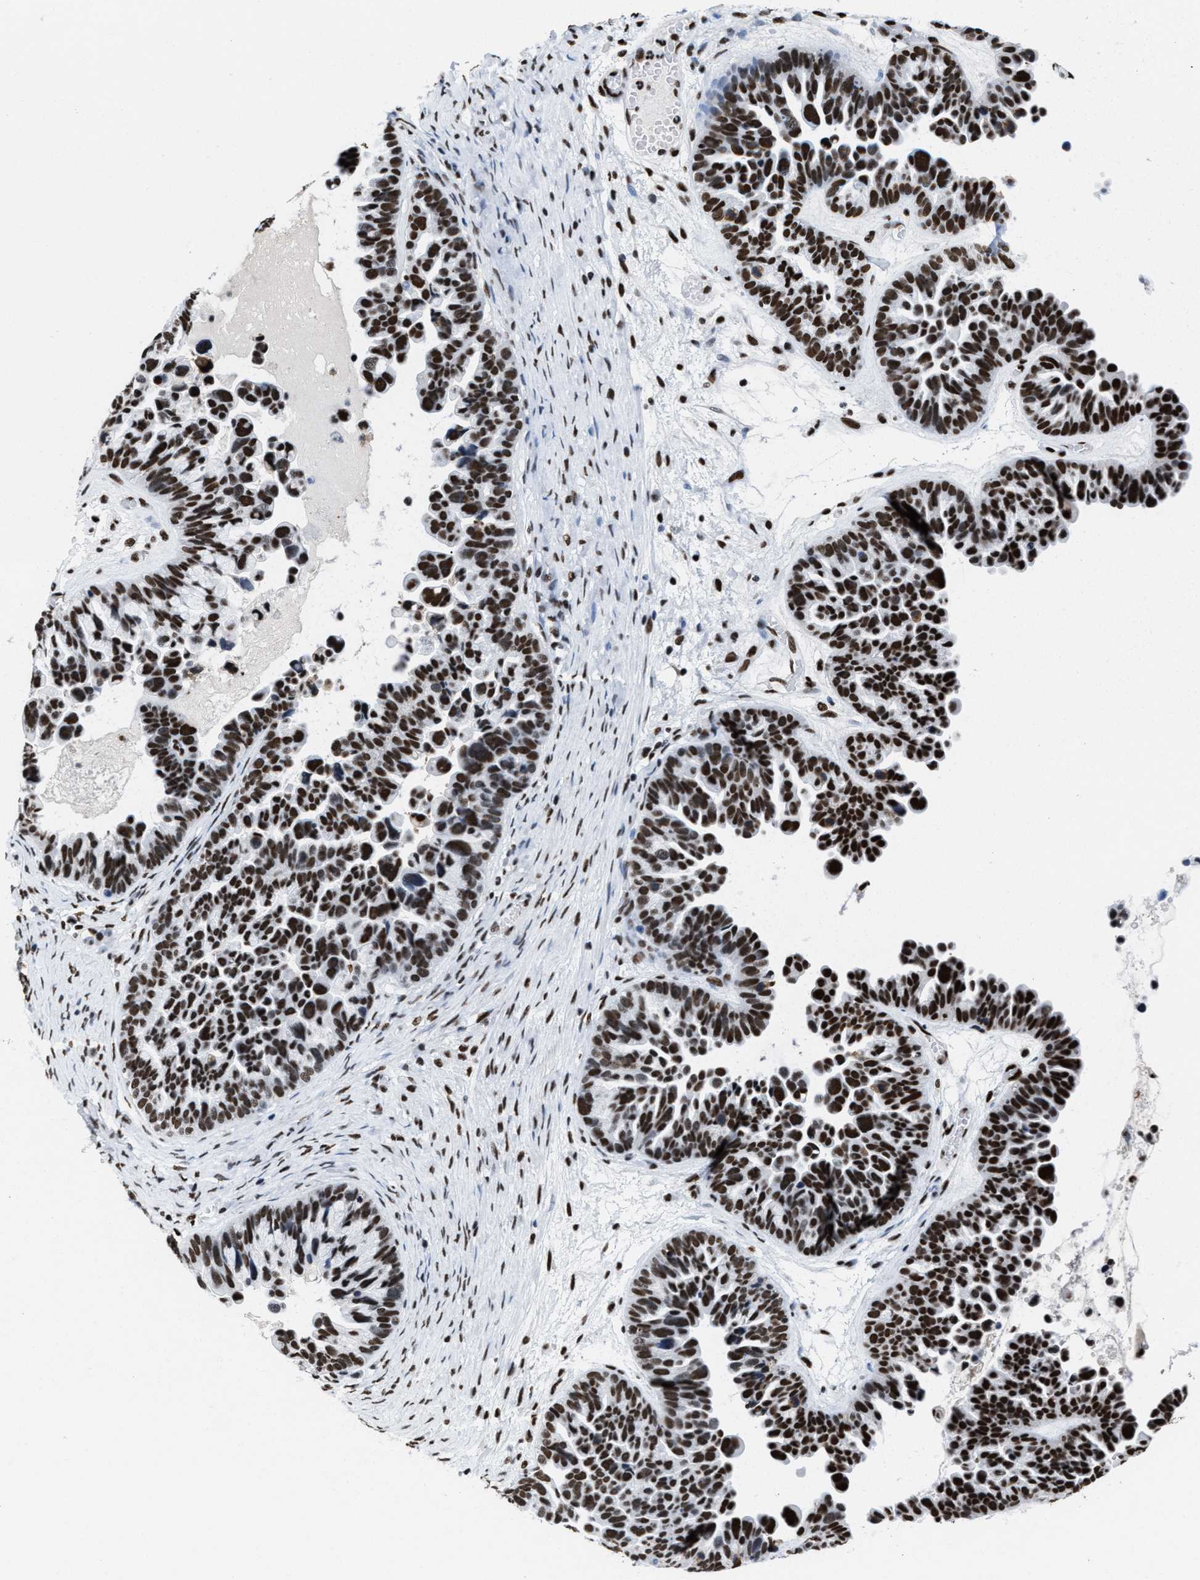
{"staining": {"intensity": "strong", "quantity": ">75%", "location": "nuclear"}, "tissue": "ovarian cancer", "cell_type": "Tumor cells", "image_type": "cancer", "snomed": [{"axis": "morphology", "description": "Cystadenocarcinoma, serous, NOS"}, {"axis": "topography", "description": "Ovary"}], "caption": "A brown stain labels strong nuclear staining of a protein in human ovarian serous cystadenocarcinoma tumor cells. (DAB (3,3'-diaminobenzidine) IHC, brown staining for protein, blue staining for nuclei).", "gene": "SMARCC2", "patient": {"sex": "female", "age": 56}}